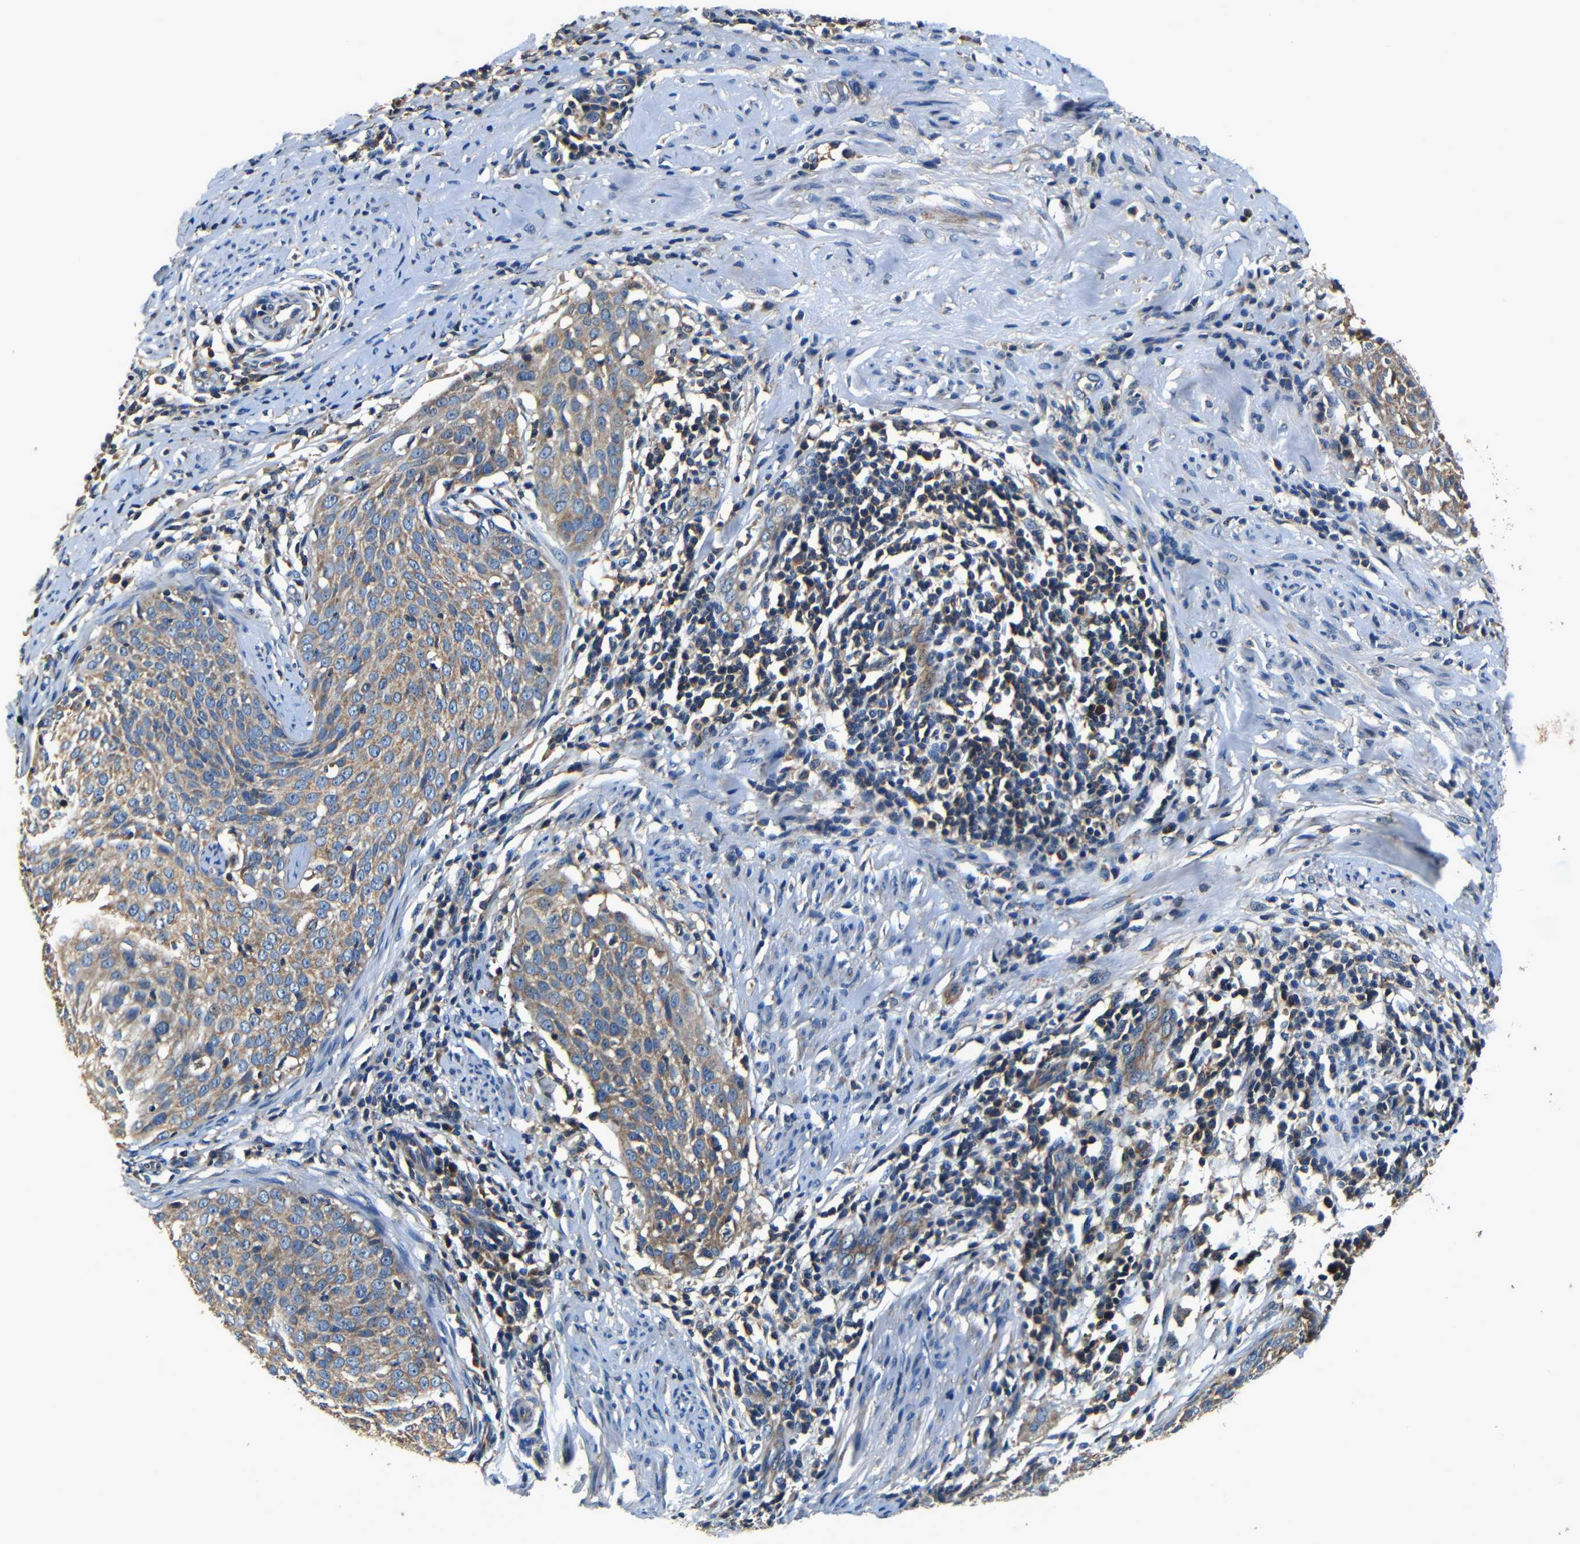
{"staining": {"intensity": "moderate", "quantity": ">75%", "location": "cytoplasmic/membranous"}, "tissue": "cervical cancer", "cell_type": "Tumor cells", "image_type": "cancer", "snomed": [{"axis": "morphology", "description": "Squamous cell carcinoma, NOS"}, {"axis": "topography", "description": "Cervix"}], "caption": "Approximately >75% of tumor cells in squamous cell carcinoma (cervical) reveal moderate cytoplasmic/membranous protein positivity as visualized by brown immunohistochemical staining.", "gene": "MTX1", "patient": {"sex": "female", "age": 51}}